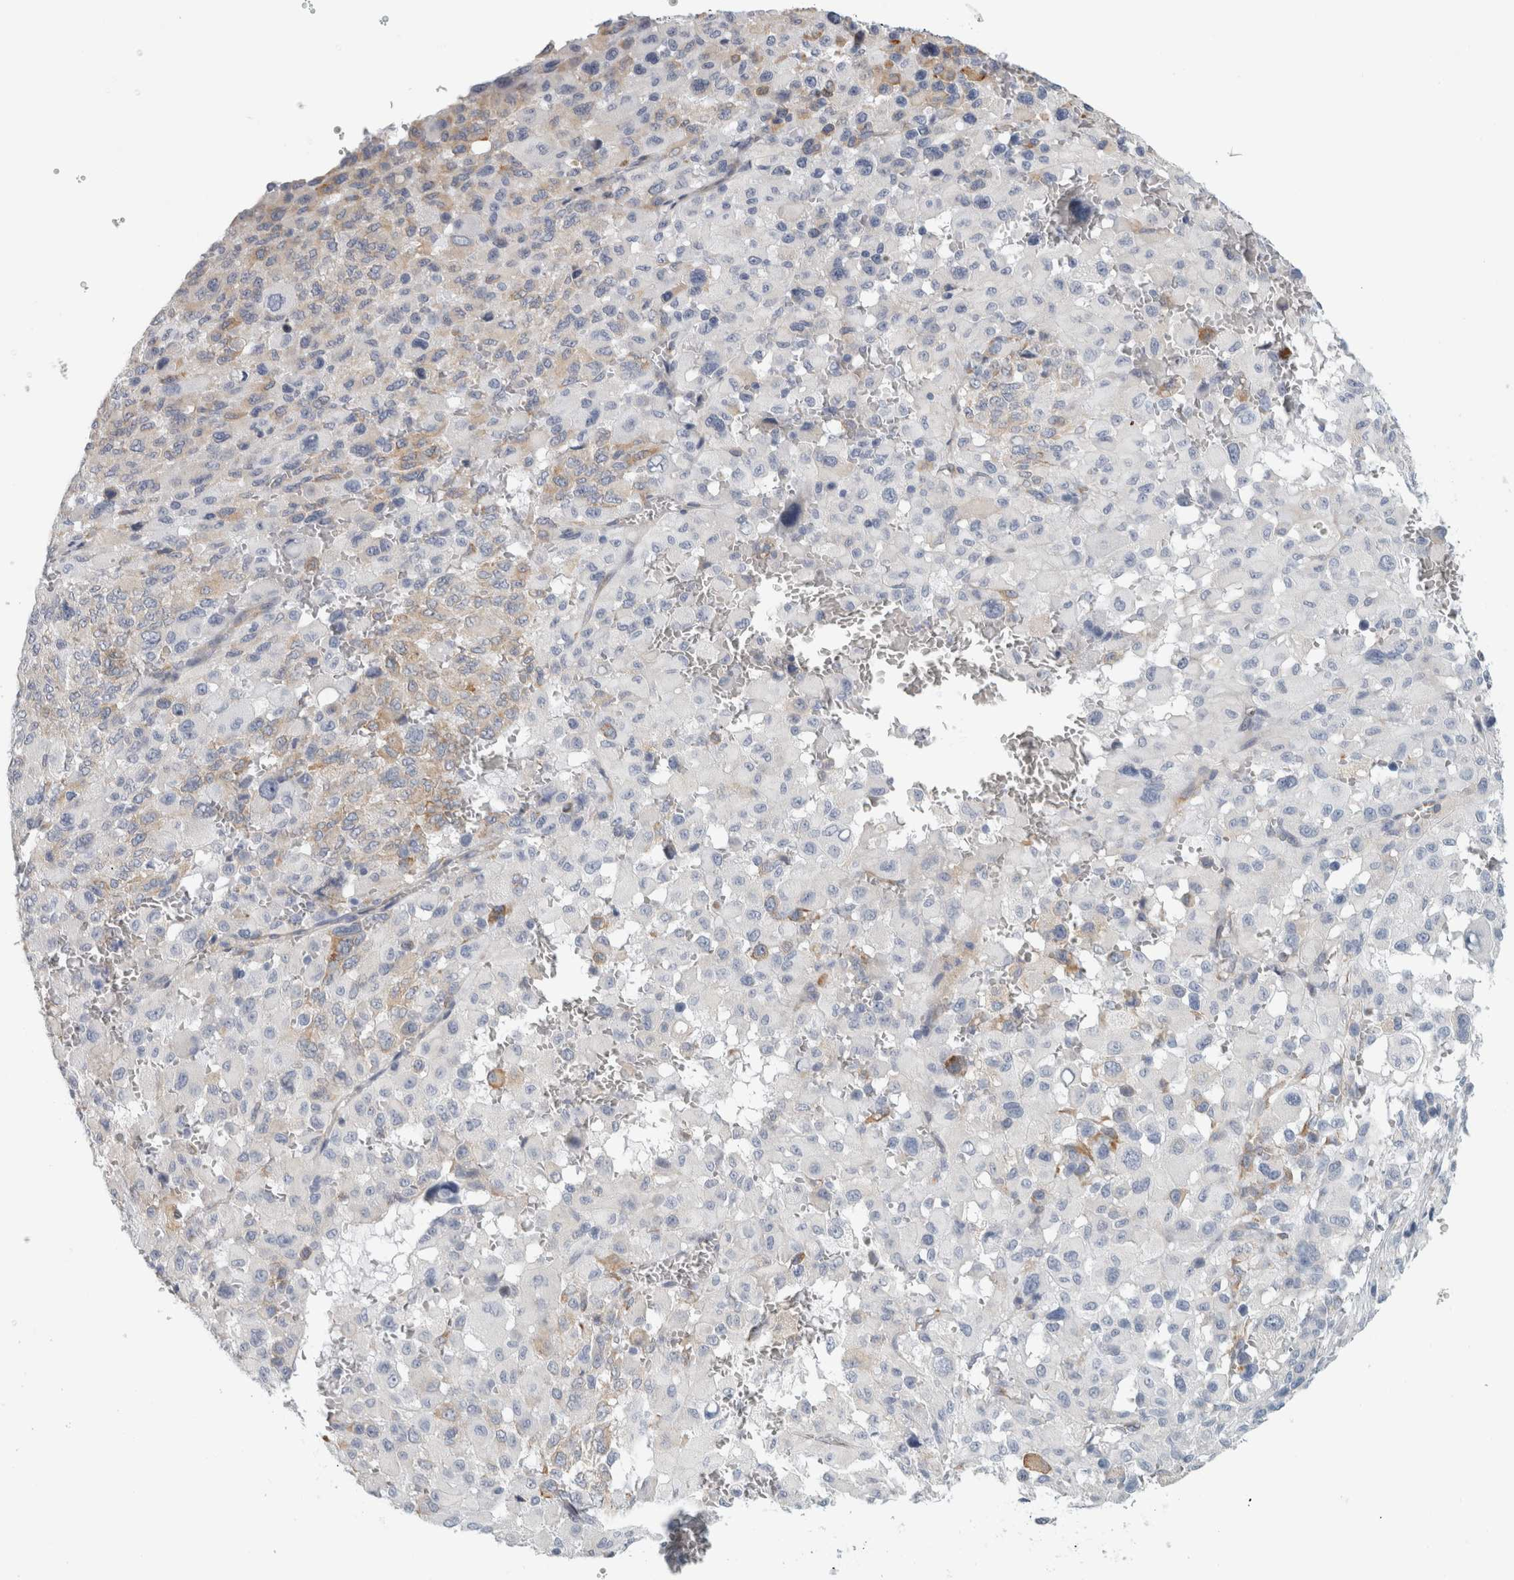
{"staining": {"intensity": "negative", "quantity": "none", "location": "none"}, "tissue": "melanoma", "cell_type": "Tumor cells", "image_type": "cancer", "snomed": [{"axis": "morphology", "description": "Malignant melanoma, Metastatic site"}, {"axis": "topography", "description": "Skin"}], "caption": "The IHC histopathology image has no significant staining in tumor cells of malignant melanoma (metastatic site) tissue.", "gene": "B3GNT3", "patient": {"sex": "female", "age": 74}}